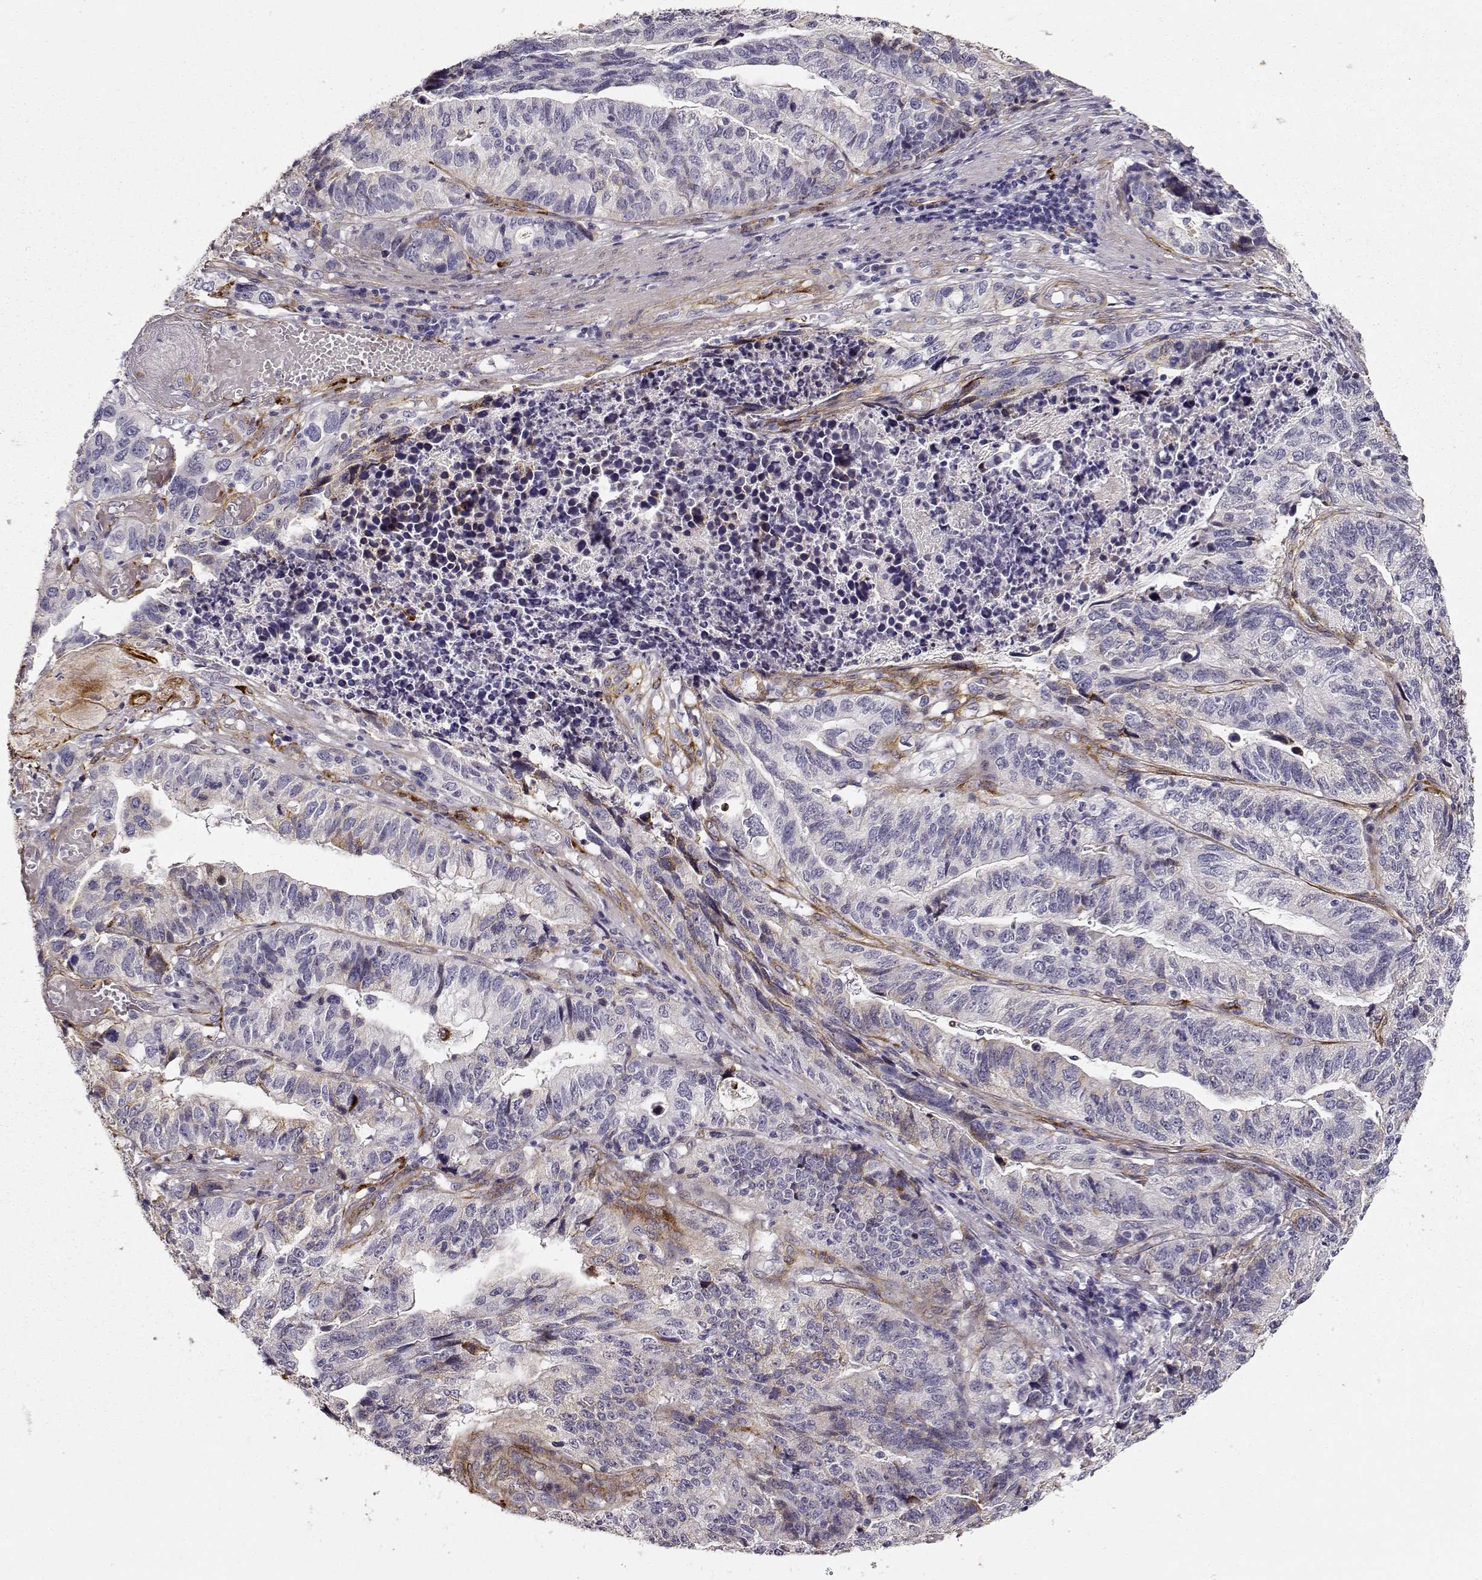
{"staining": {"intensity": "negative", "quantity": "none", "location": "none"}, "tissue": "stomach cancer", "cell_type": "Tumor cells", "image_type": "cancer", "snomed": [{"axis": "morphology", "description": "Adenocarcinoma, NOS"}, {"axis": "topography", "description": "Stomach, upper"}], "caption": "Tumor cells show no significant positivity in stomach adenocarcinoma.", "gene": "LAMC1", "patient": {"sex": "female", "age": 67}}